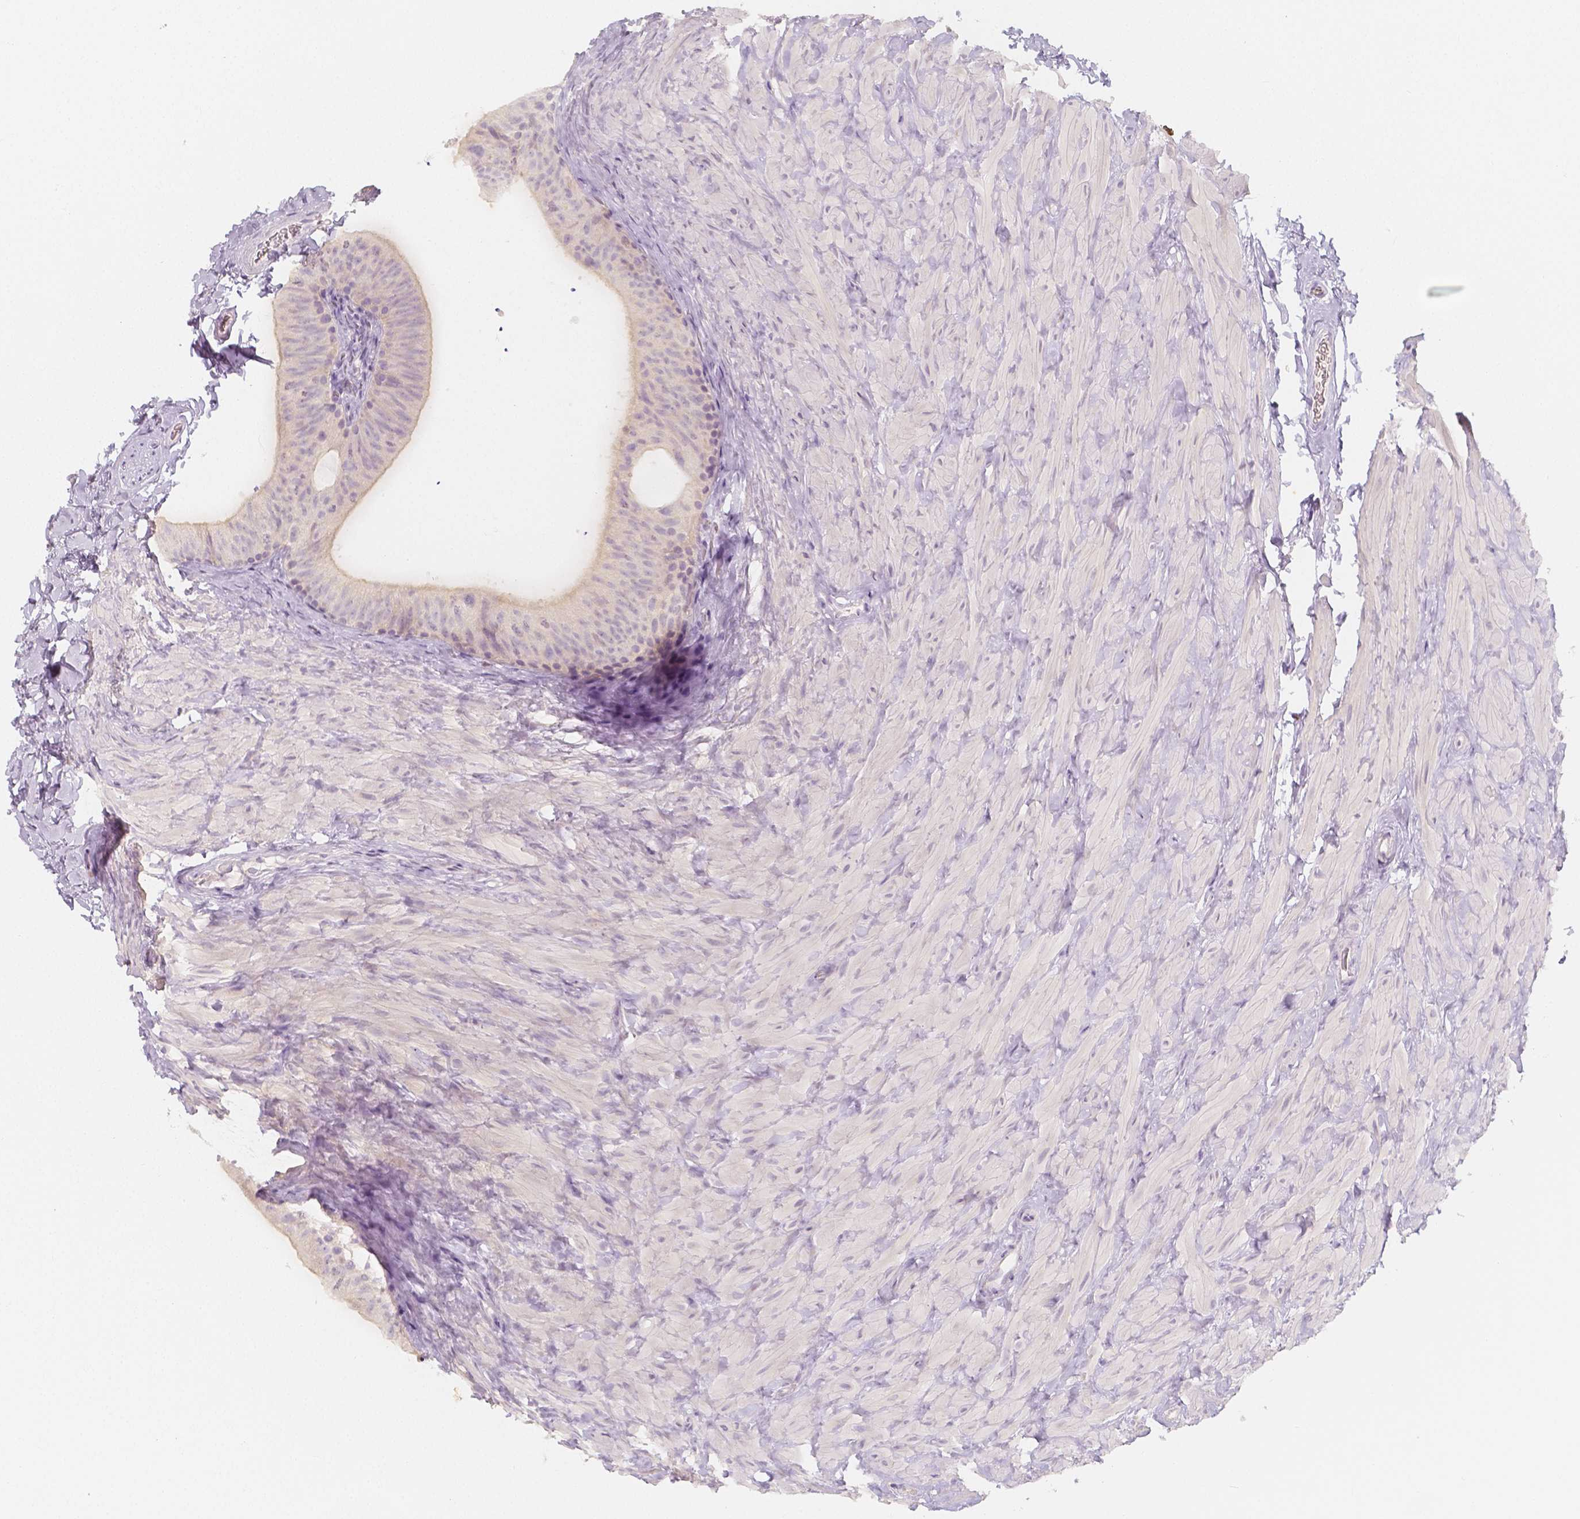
{"staining": {"intensity": "weak", "quantity": "<25%", "location": "cytoplasmic/membranous"}, "tissue": "epididymis", "cell_type": "Glandular cells", "image_type": "normal", "snomed": [{"axis": "morphology", "description": "Normal tissue, NOS"}, {"axis": "topography", "description": "Epididymis, spermatic cord, NOS"}, {"axis": "topography", "description": "Epididymis"}], "caption": "Unremarkable epididymis was stained to show a protein in brown. There is no significant positivity in glandular cells.", "gene": "BATF", "patient": {"sex": "male", "age": 31}}